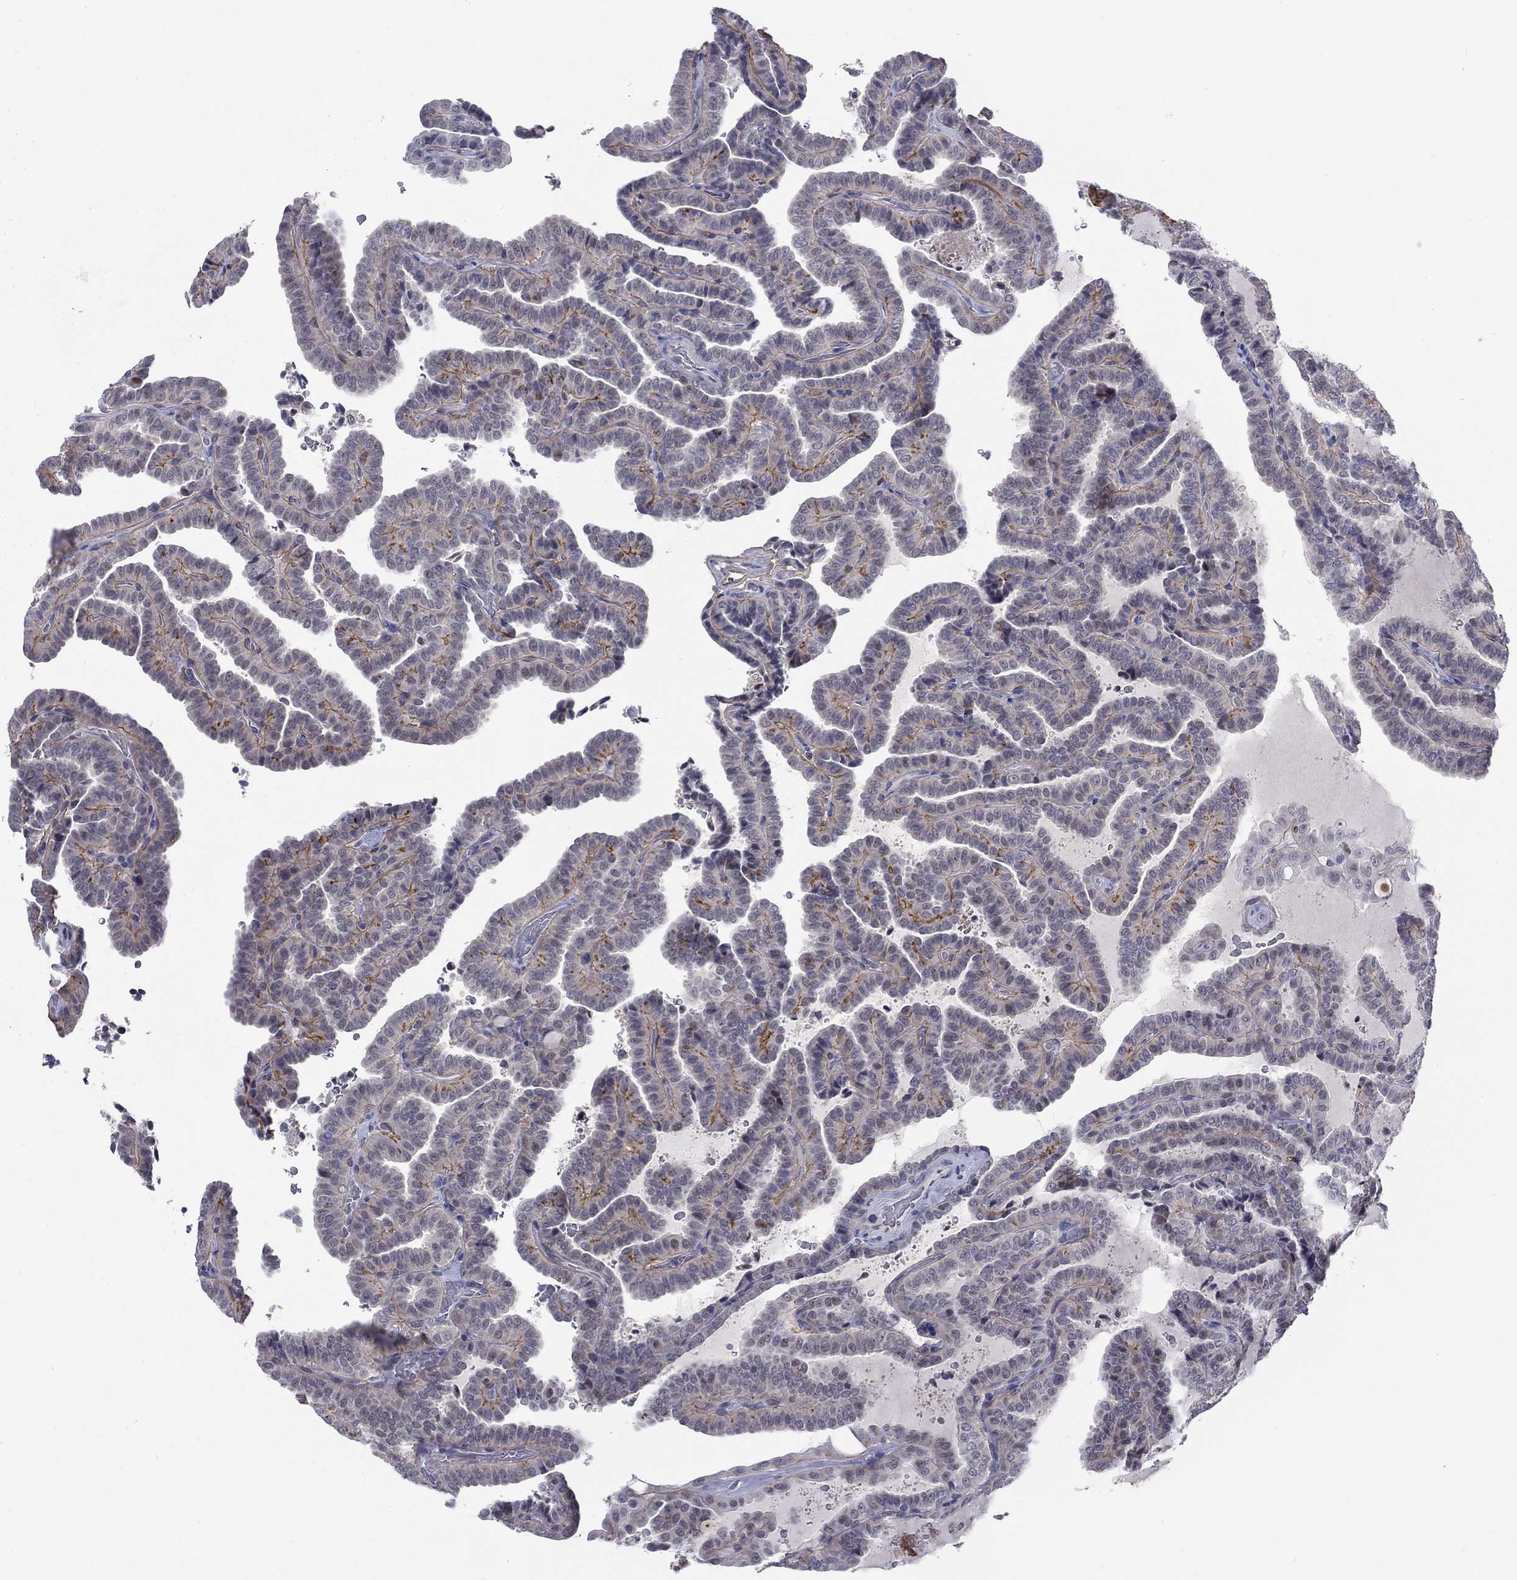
{"staining": {"intensity": "negative", "quantity": "none", "location": "none"}, "tissue": "thyroid cancer", "cell_type": "Tumor cells", "image_type": "cancer", "snomed": [{"axis": "morphology", "description": "Papillary adenocarcinoma, NOS"}, {"axis": "topography", "description": "Thyroid gland"}], "caption": "A high-resolution image shows immunohistochemistry (IHC) staining of thyroid cancer, which demonstrates no significant expression in tumor cells.", "gene": "EGFLAM", "patient": {"sex": "female", "age": 39}}